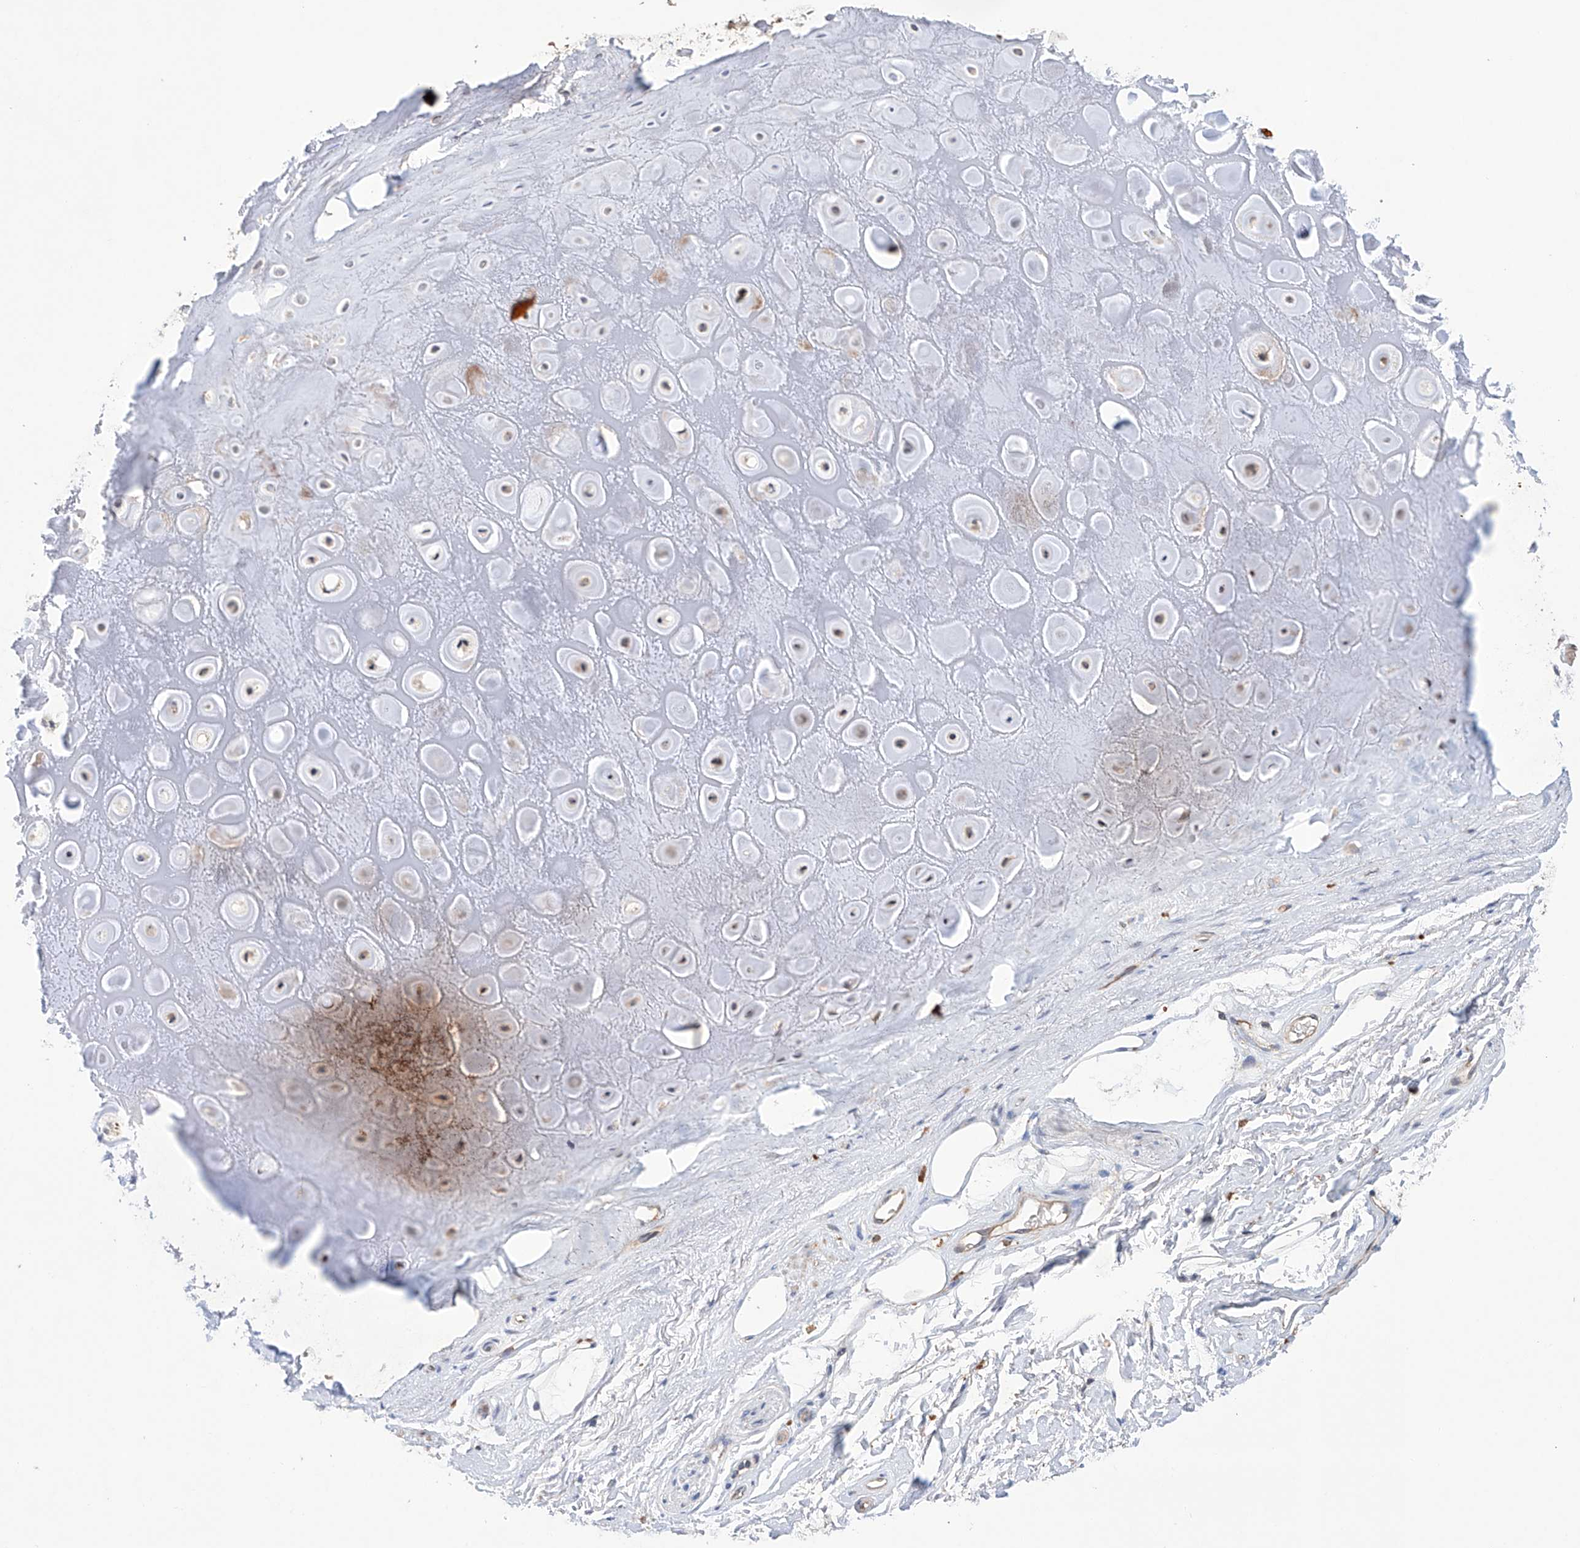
{"staining": {"intensity": "negative", "quantity": "none", "location": "none"}, "tissue": "adipose tissue", "cell_type": "Adipocytes", "image_type": "normal", "snomed": [{"axis": "morphology", "description": "Normal tissue, NOS"}, {"axis": "morphology", "description": "Basal cell carcinoma"}, {"axis": "topography", "description": "Skin"}], "caption": "Image shows no significant protein expression in adipocytes of benign adipose tissue. (Stains: DAB IHC with hematoxylin counter stain, Microscopy: brightfield microscopy at high magnification).", "gene": "AFG1L", "patient": {"sex": "female", "age": 89}}